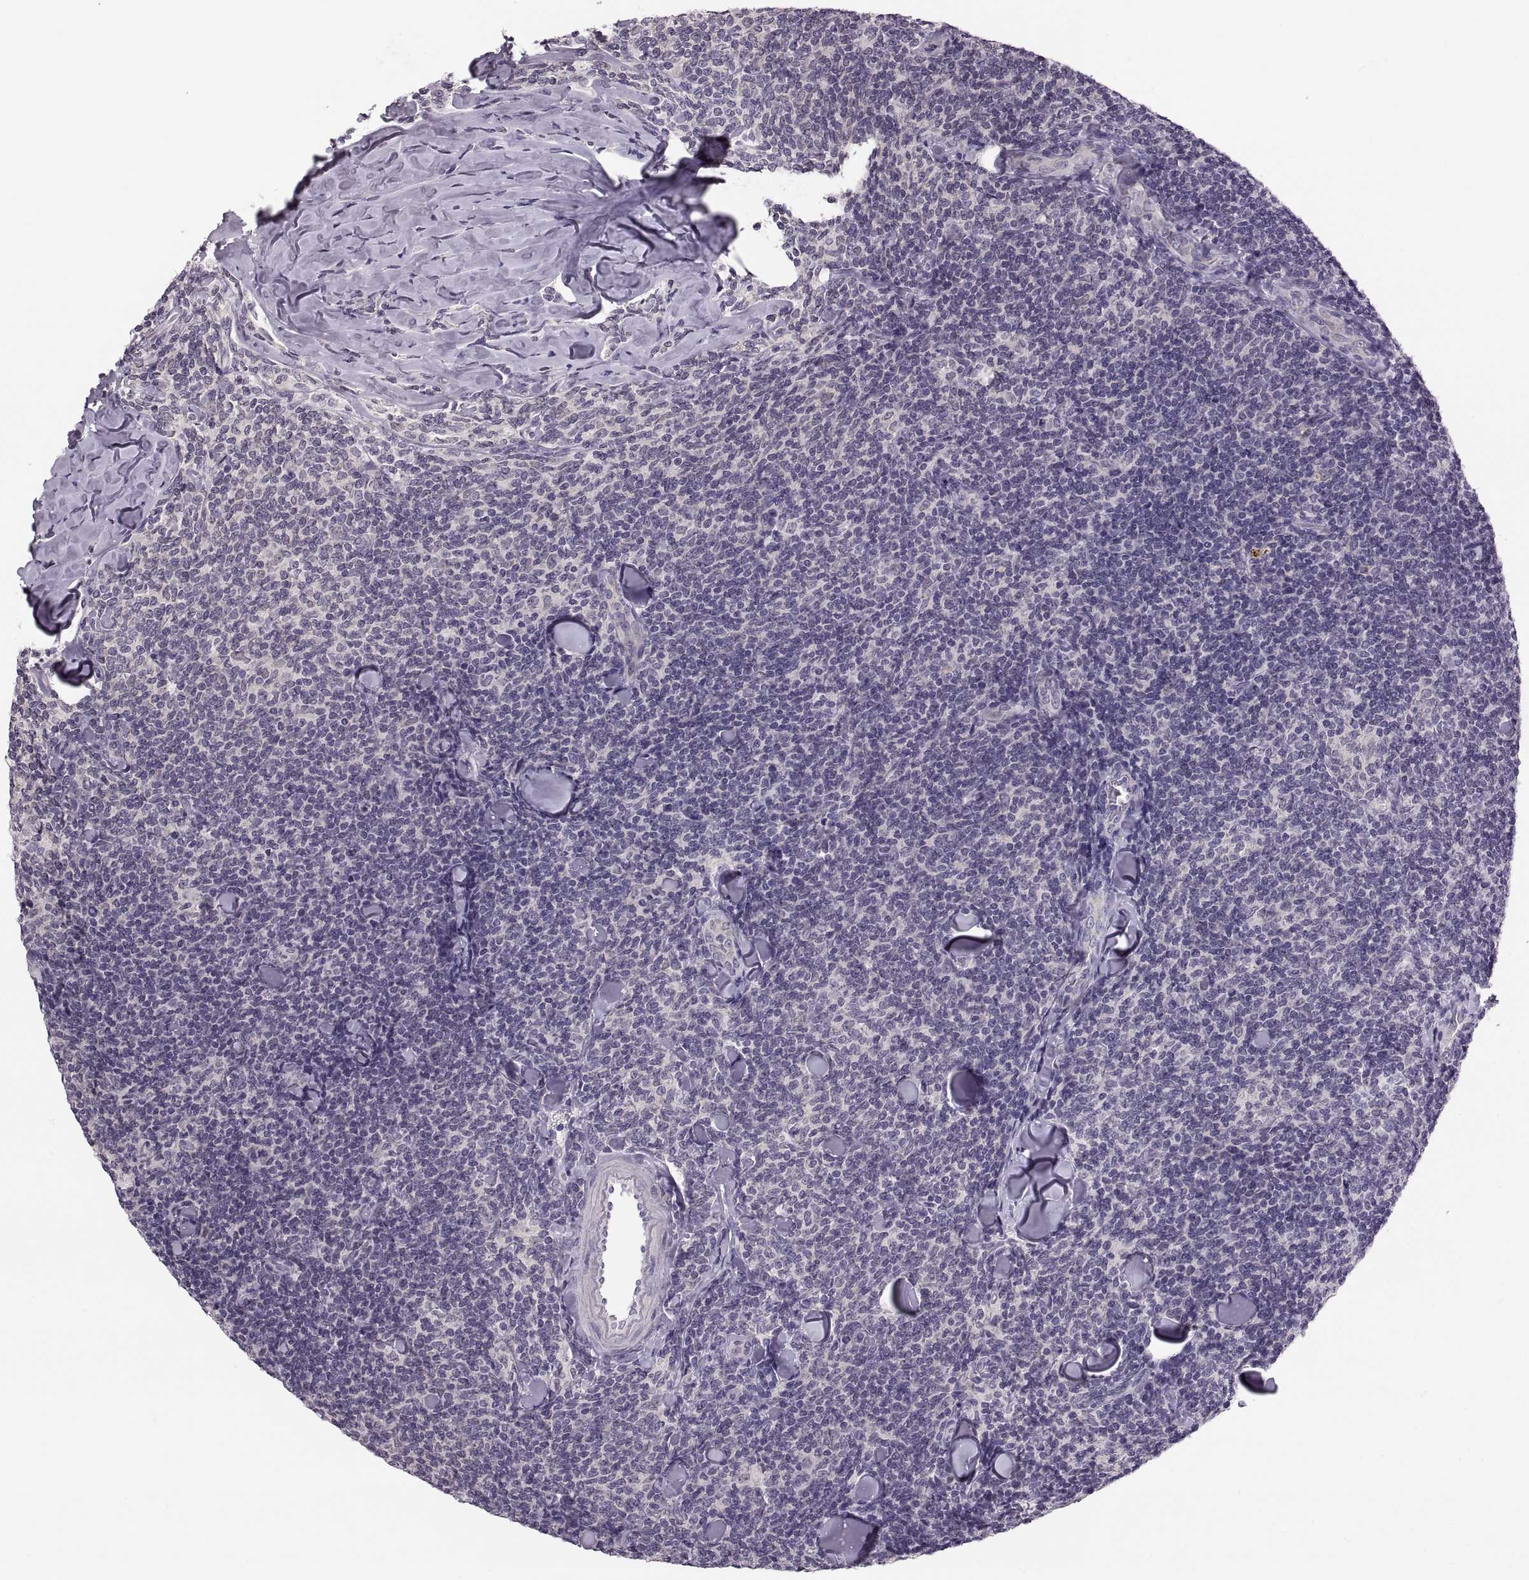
{"staining": {"intensity": "negative", "quantity": "none", "location": "none"}, "tissue": "lymphoma", "cell_type": "Tumor cells", "image_type": "cancer", "snomed": [{"axis": "morphology", "description": "Malignant lymphoma, non-Hodgkin's type, Low grade"}, {"axis": "topography", "description": "Lymph node"}], "caption": "An immunohistochemistry photomicrograph of low-grade malignant lymphoma, non-Hodgkin's type is shown. There is no staining in tumor cells of low-grade malignant lymphoma, non-Hodgkin's type.", "gene": "ADH6", "patient": {"sex": "female", "age": 56}}